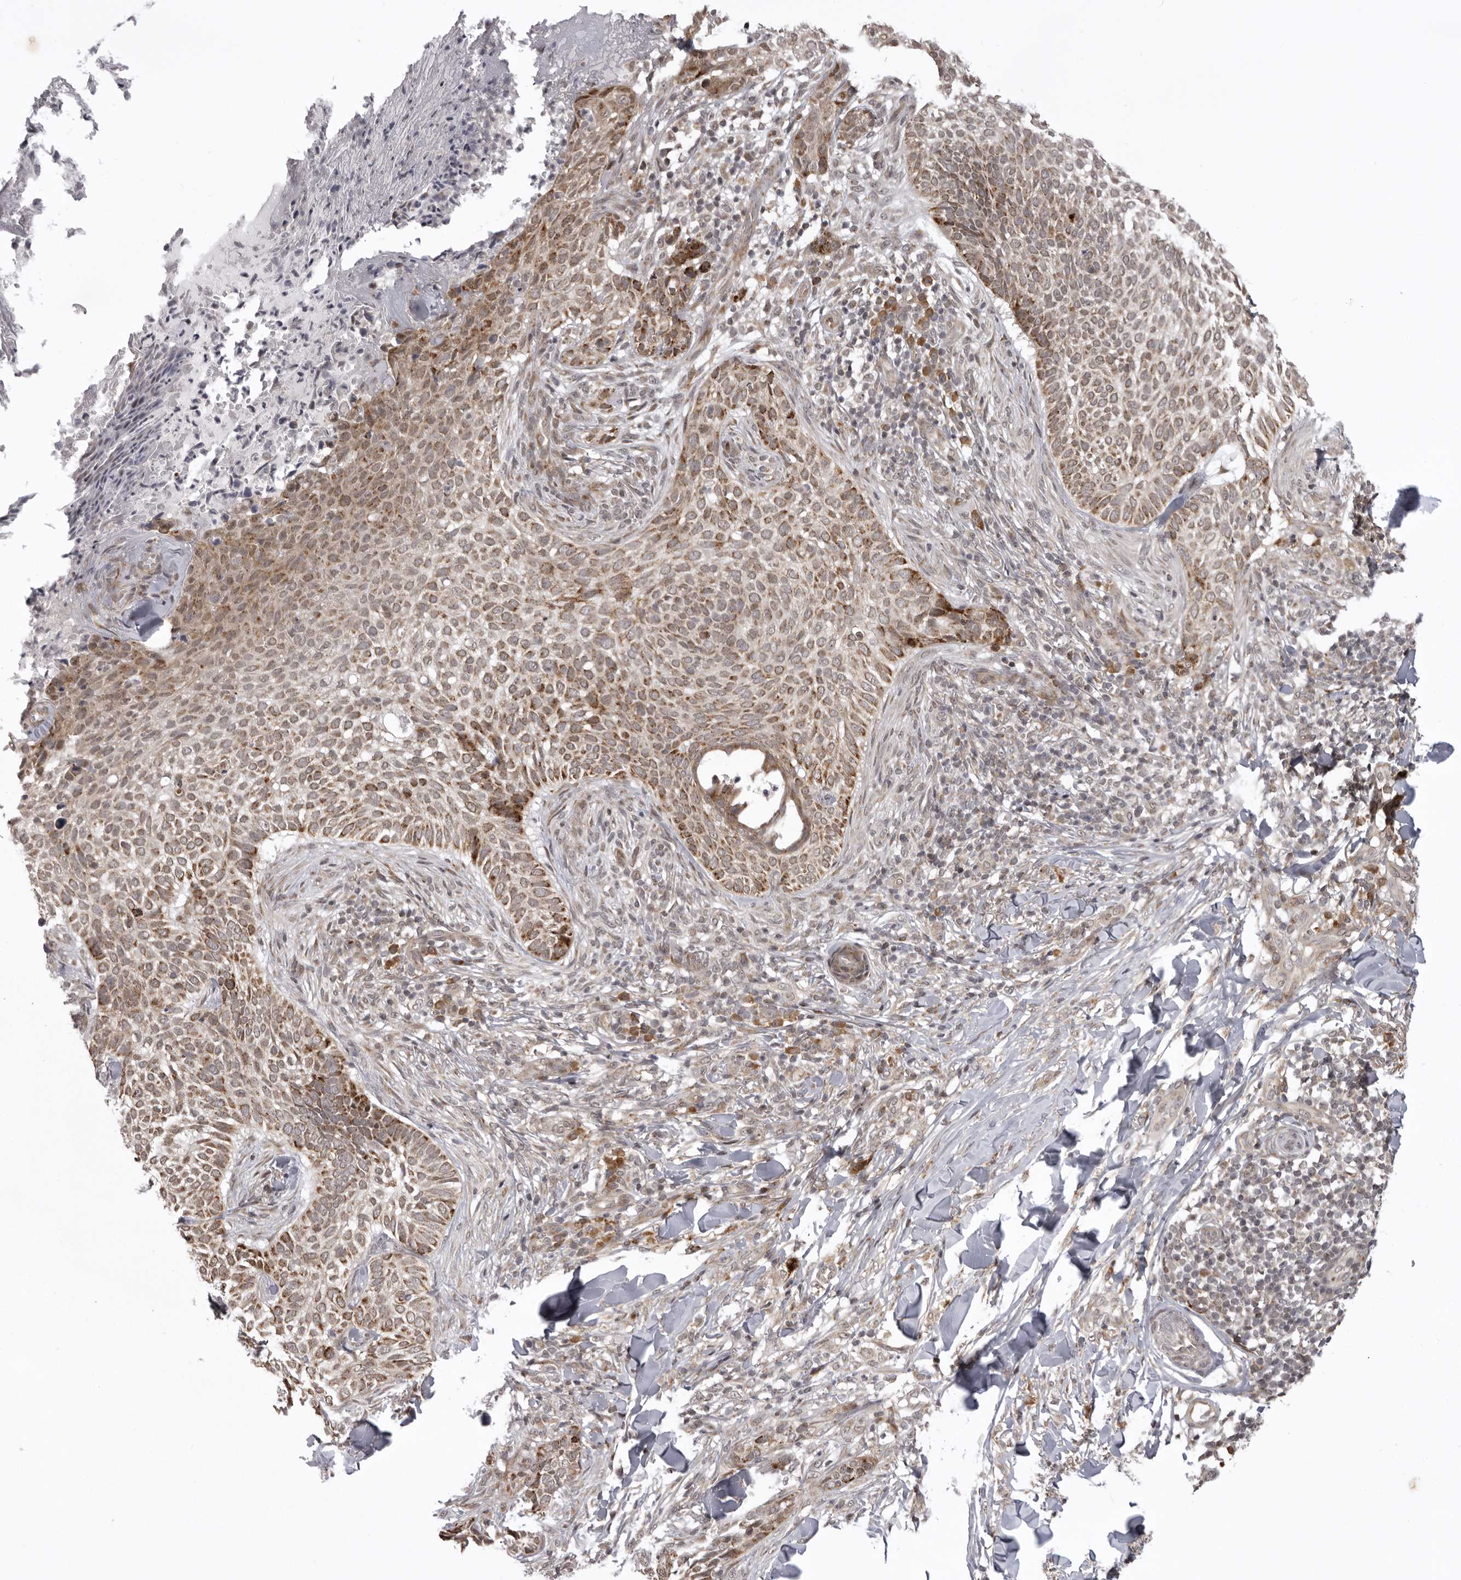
{"staining": {"intensity": "moderate", "quantity": ">75%", "location": "cytoplasmic/membranous"}, "tissue": "skin cancer", "cell_type": "Tumor cells", "image_type": "cancer", "snomed": [{"axis": "morphology", "description": "Normal tissue, NOS"}, {"axis": "morphology", "description": "Basal cell carcinoma"}, {"axis": "topography", "description": "Skin"}], "caption": "Basal cell carcinoma (skin) stained with a protein marker exhibits moderate staining in tumor cells.", "gene": "C1orf109", "patient": {"sex": "male", "age": 67}}